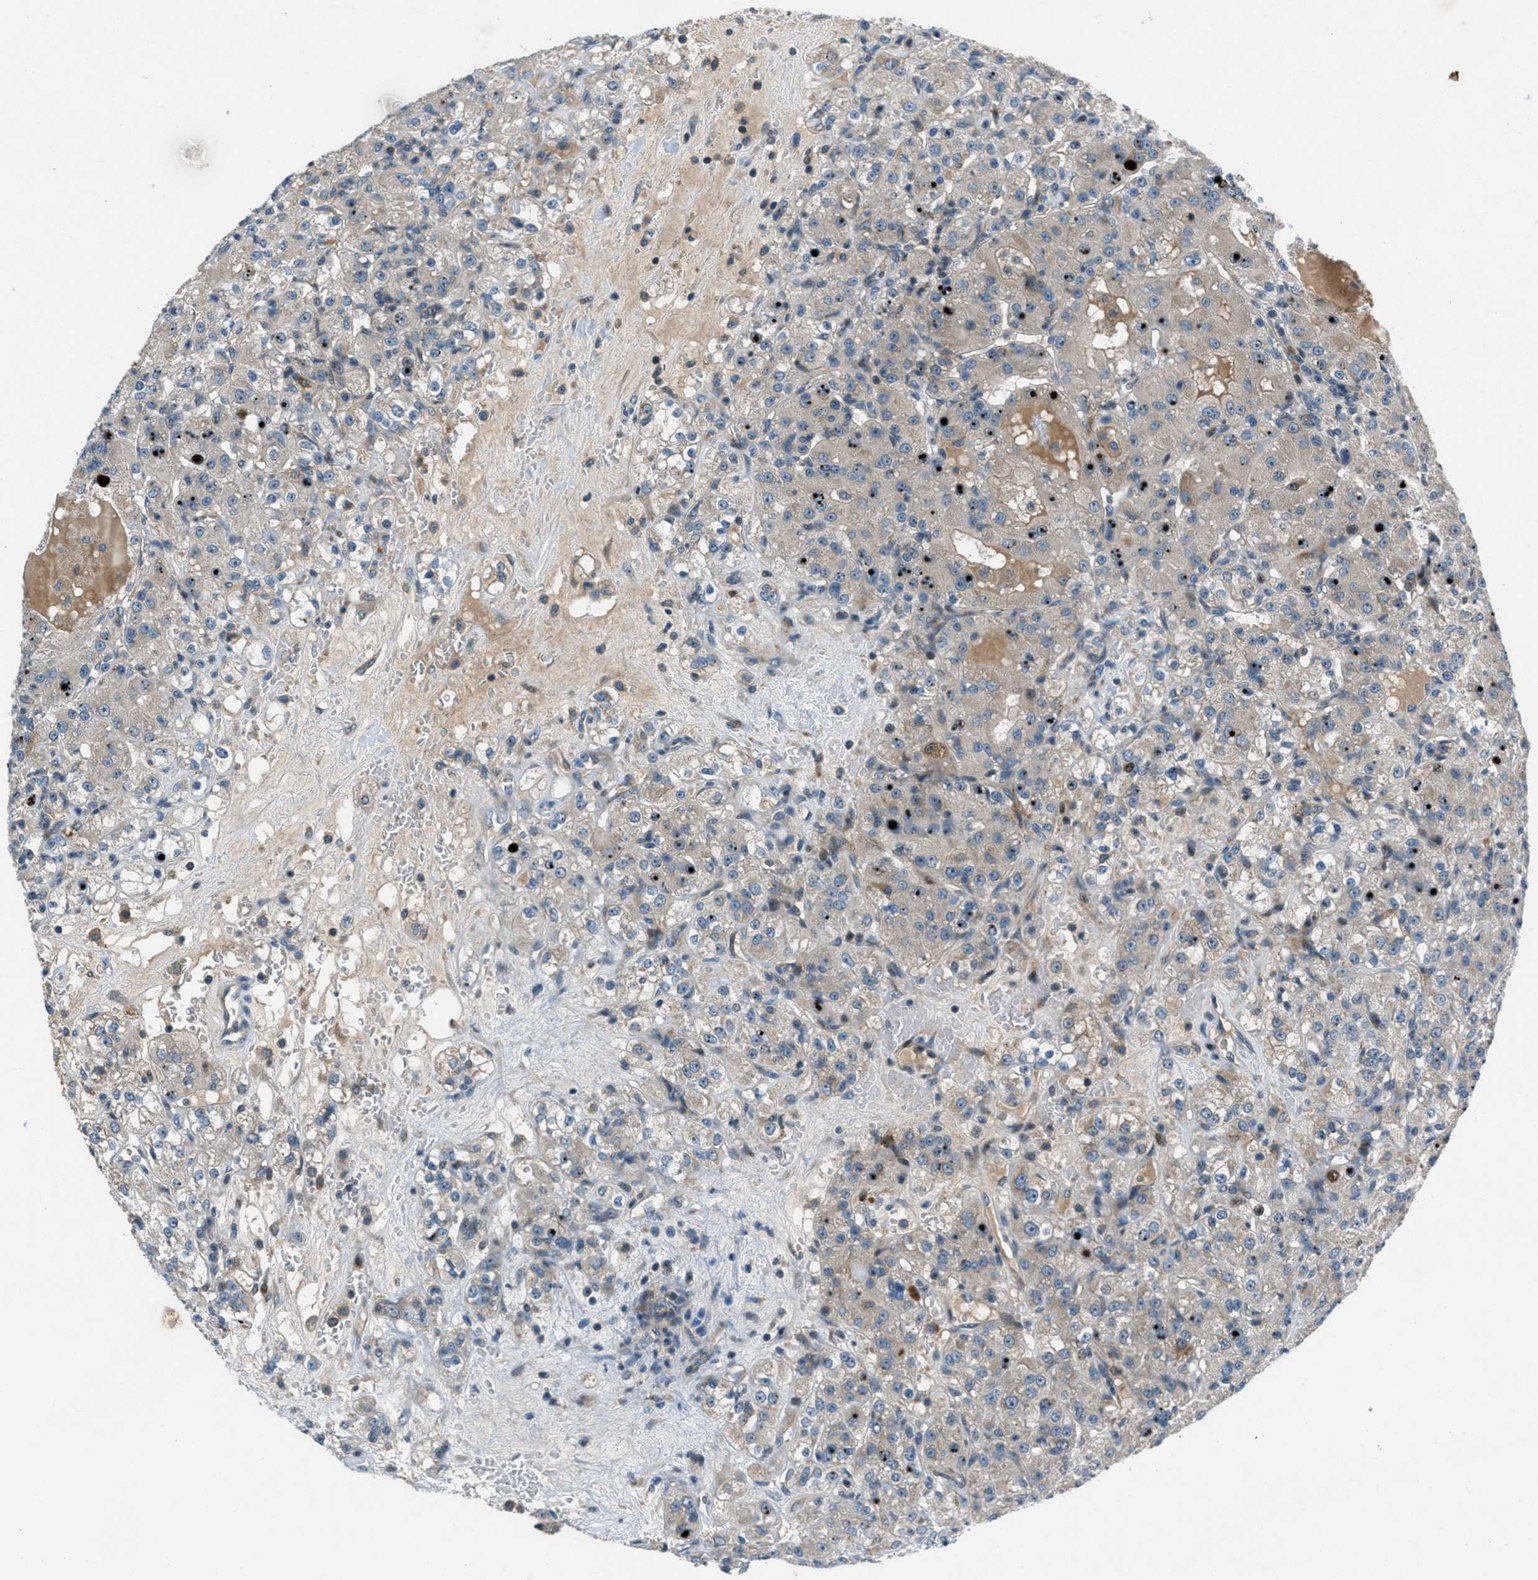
{"staining": {"intensity": "negative", "quantity": "none", "location": "none"}, "tissue": "renal cancer", "cell_type": "Tumor cells", "image_type": "cancer", "snomed": [{"axis": "morphology", "description": "Normal tissue, NOS"}, {"axis": "morphology", "description": "Adenocarcinoma, NOS"}, {"axis": "topography", "description": "Kidney"}], "caption": "Immunohistochemistry (IHC) of human renal cancer demonstrates no staining in tumor cells.", "gene": "CLEC2D", "patient": {"sex": "male", "age": 61}}